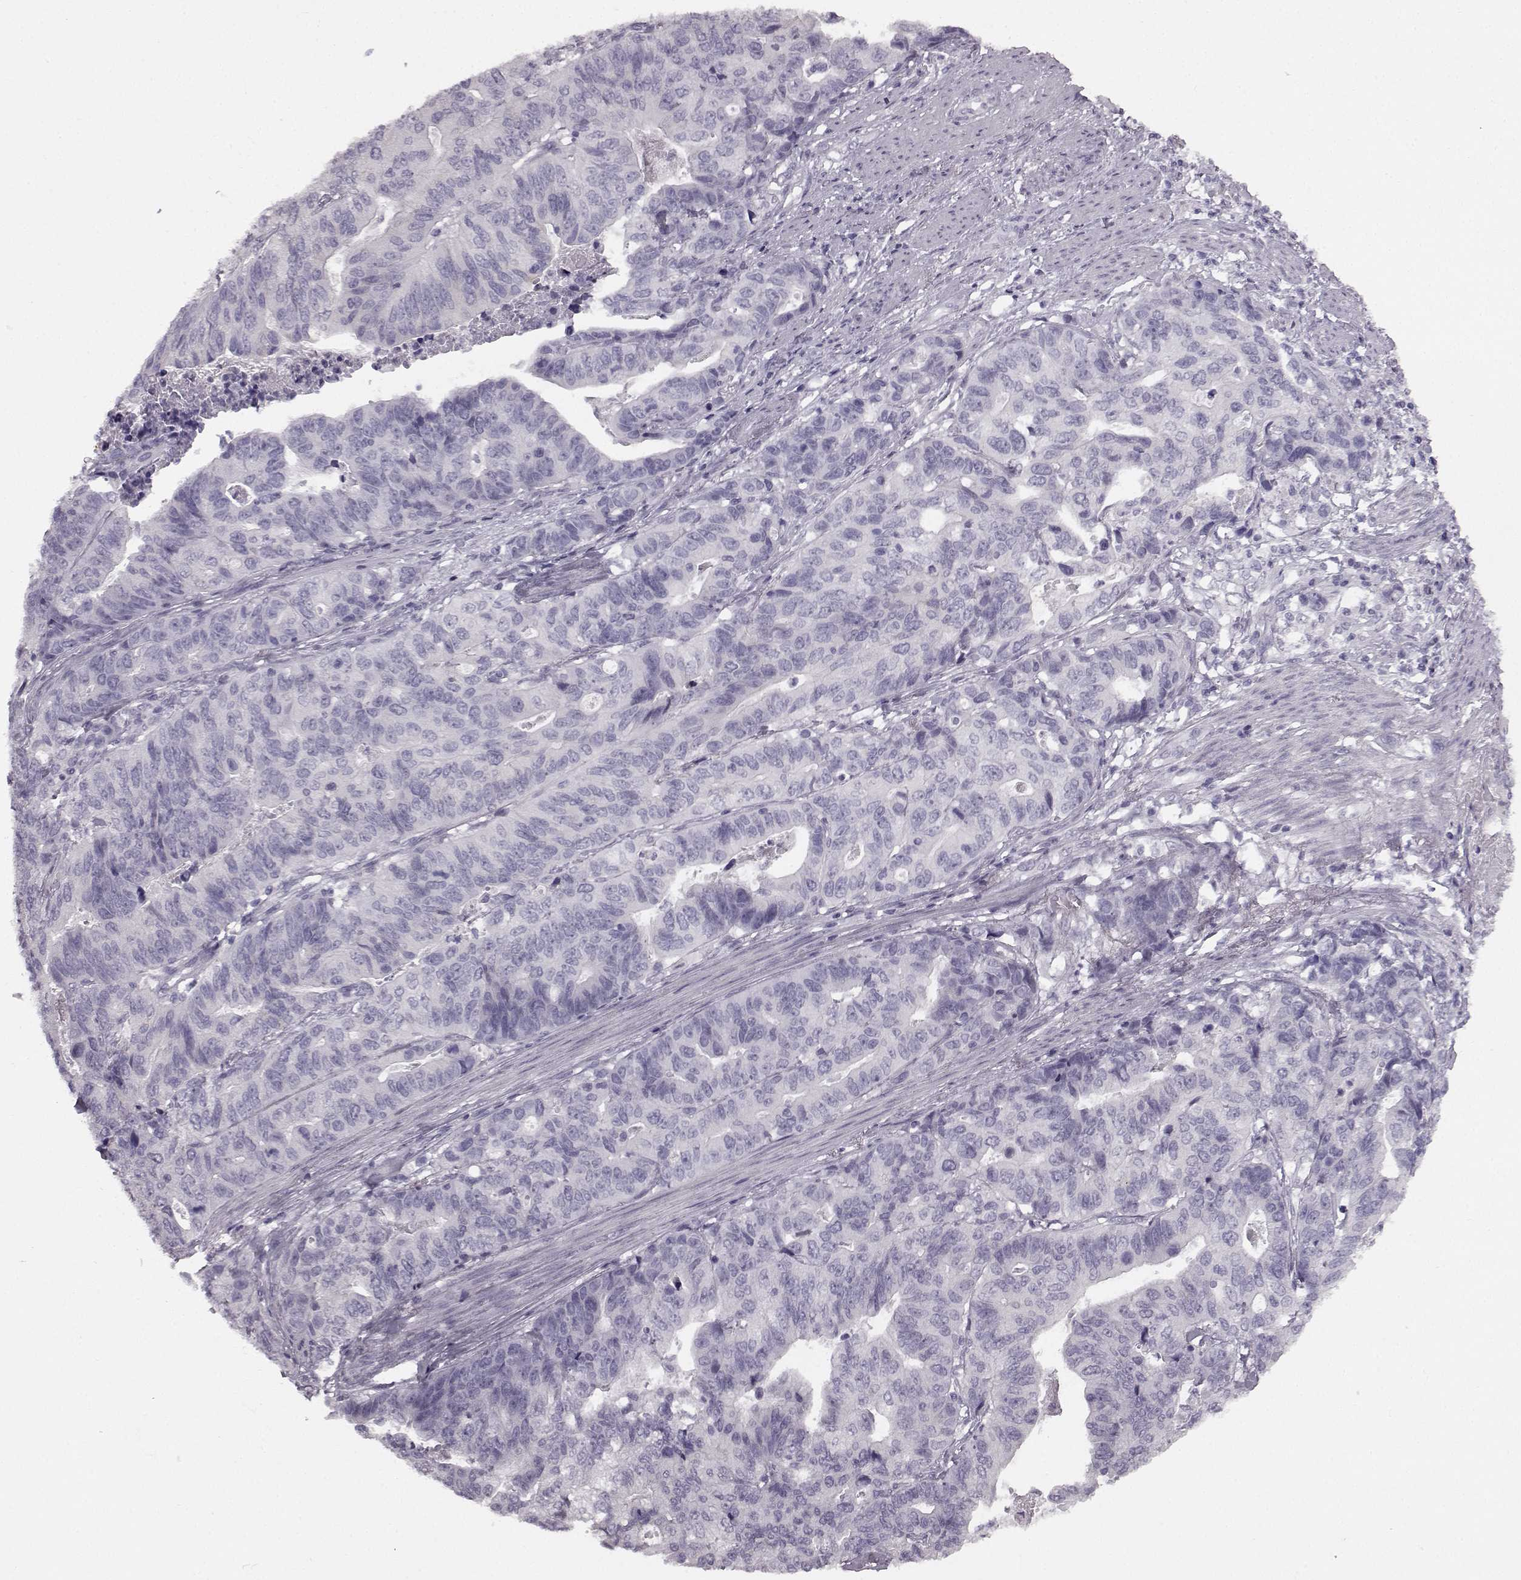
{"staining": {"intensity": "negative", "quantity": "none", "location": "none"}, "tissue": "stomach cancer", "cell_type": "Tumor cells", "image_type": "cancer", "snomed": [{"axis": "morphology", "description": "Adenocarcinoma, NOS"}, {"axis": "topography", "description": "Stomach, upper"}], "caption": "DAB (3,3'-diaminobenzidine) immunohistochemical staining of human adenocarcinoma (stomach) demonstrates no significant staining in tumor cells.", "gene": "SEMG2", "patient": {"sex": "female", "age": 67}}